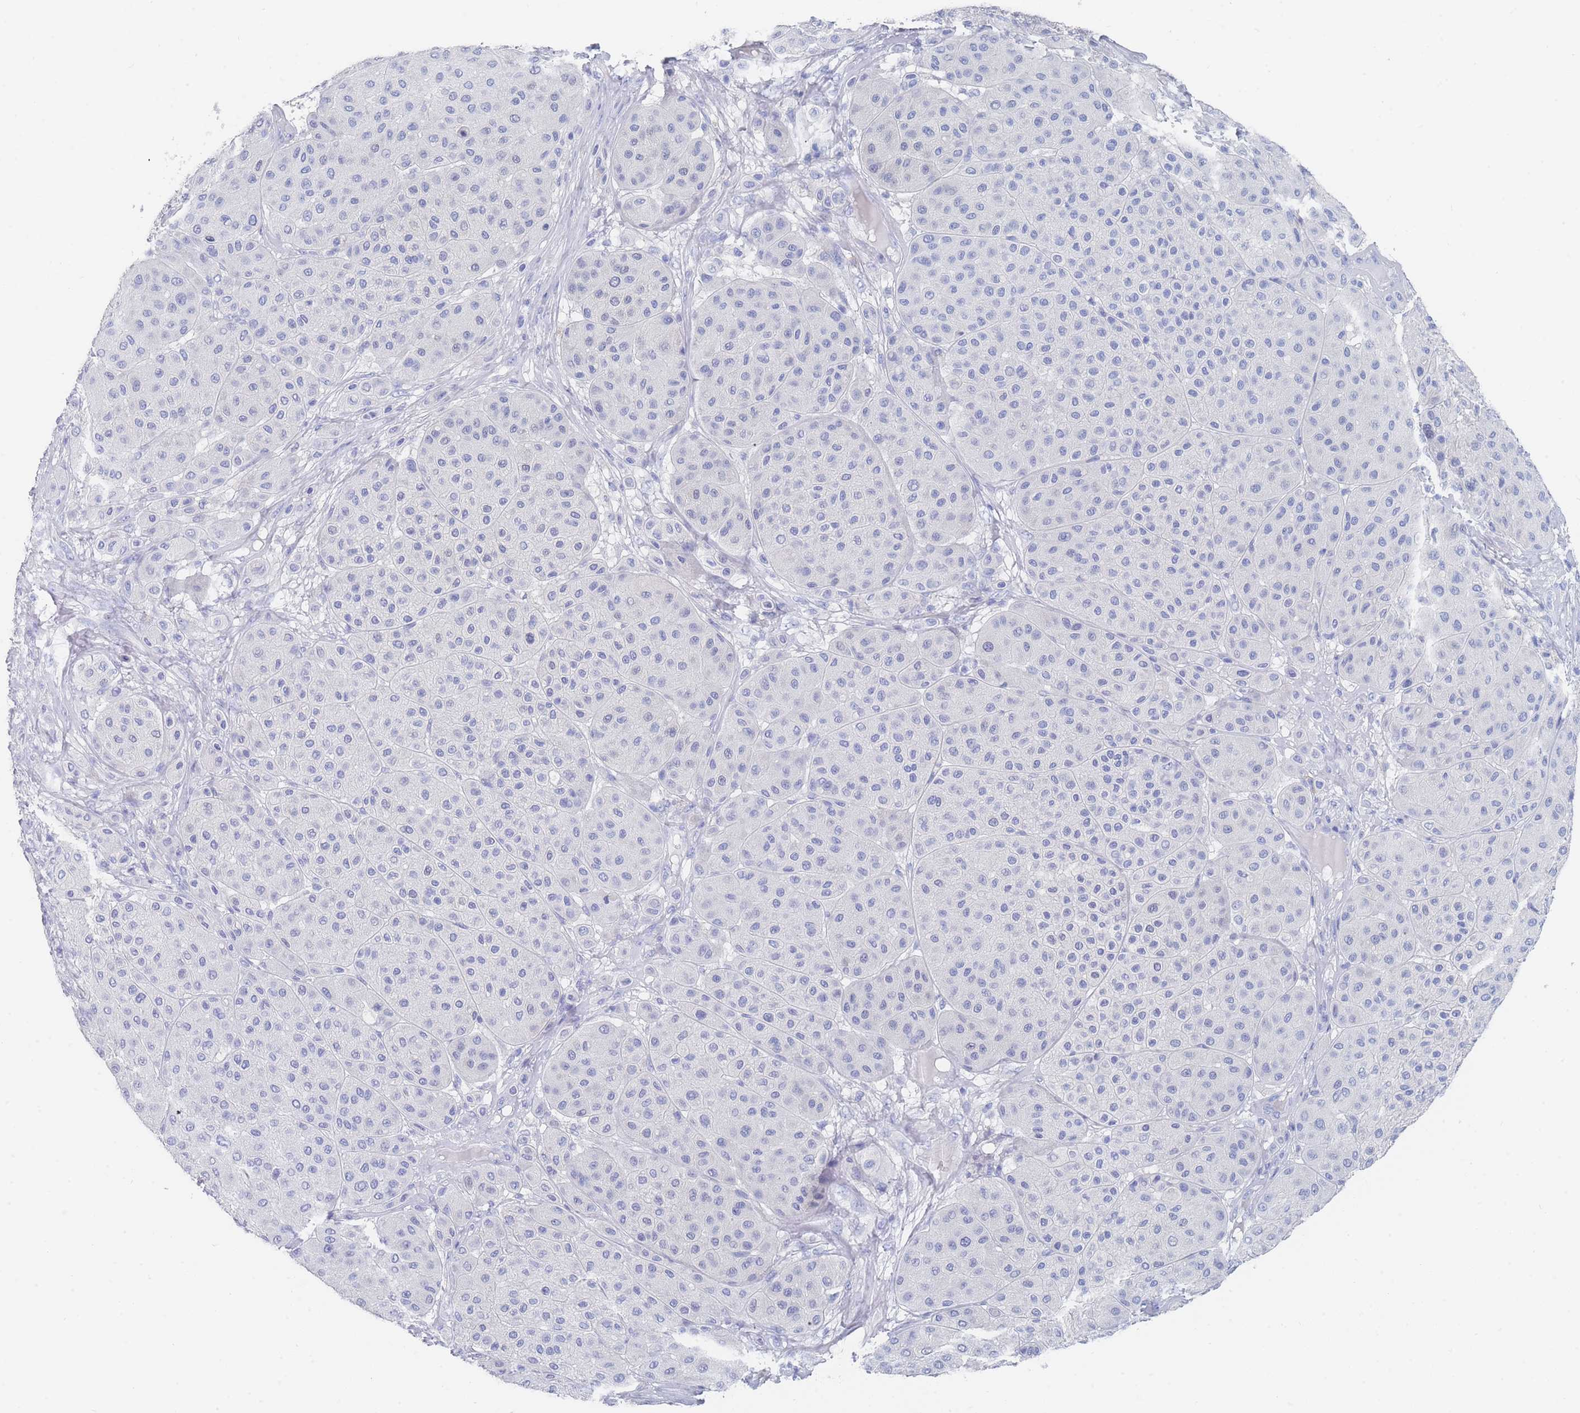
{"staining": {"intensity": "negative", "quantity": "none", "location": "none"}, "tissue": "melanoma", "cell_type": "Tumor cells", "image_type": "cancer", "snomed": [{"axis": "morphology", "description": "Malignant melanoma, Metastatic site"}, {"axis": "topography", "description": "Smooth muscle"}], "caption": "An image of melanoma stained for a protein reveals no brown staining in tumor cells.", "gene": "SLC25A35", "patient": {"sex": "male", "age": 41}}